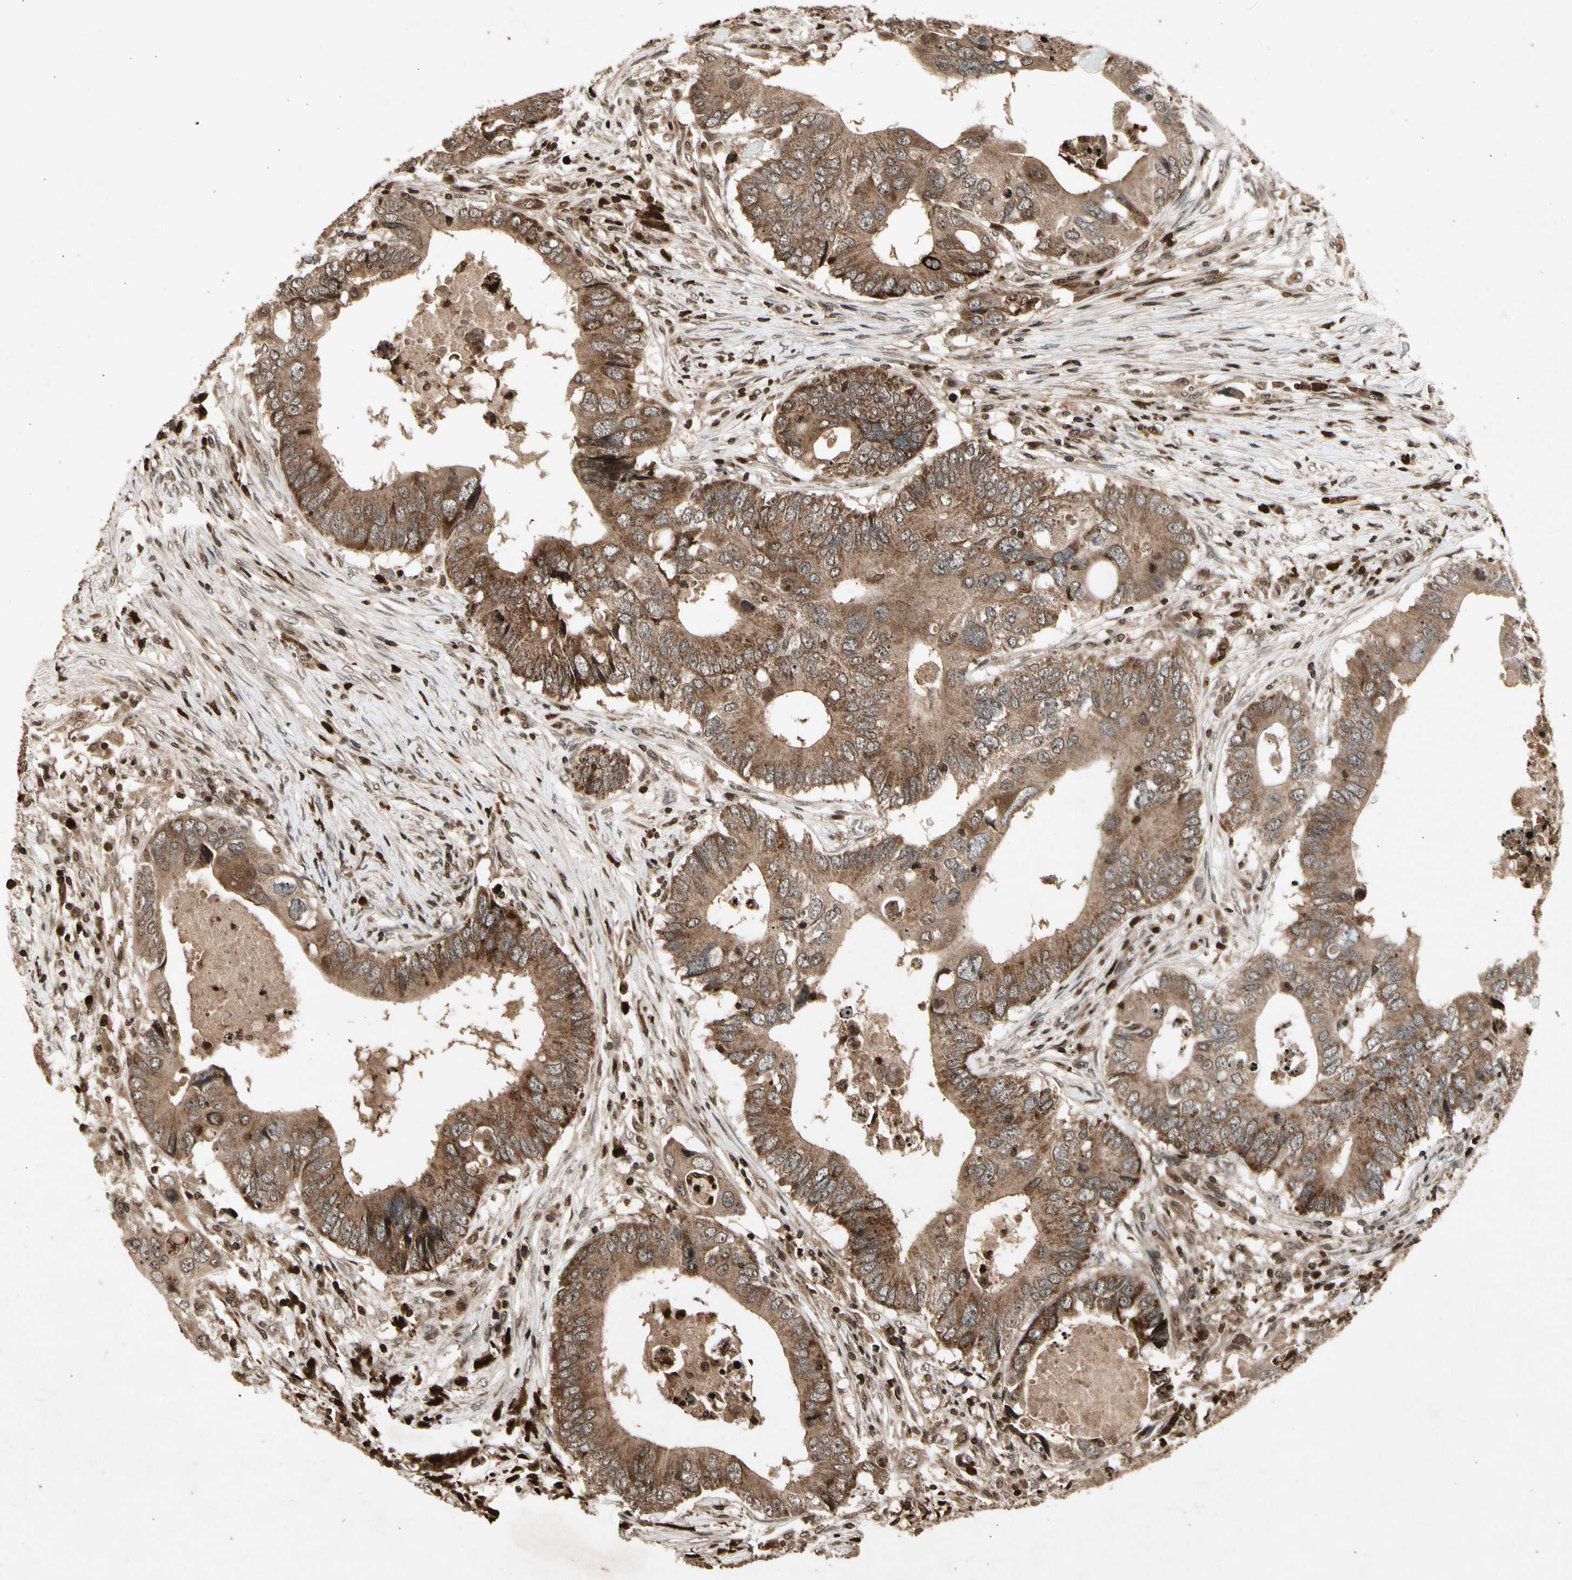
{"staining": {"intensity": "moderate", "quantity": ">75%", "location": "cytoplasmic/membranous"}, "tissue": "colorectal cancer", "cell_type": "Tumor cells", "image_type": "cancer", "snomed": [{"axis": "morphology", "description": "Adenocarcinoma, NOS"}, {"axis": "topography", "description": "Colon"}], "caption": "Immunohistochemical staining of human colorectal cancer (adenocarcinoma) shows medium levels of moderate cytoplasmic/membranous protein positivity in approximately >75% of tumor cells. (Stains: DAB in brown, nuclei in blue, Microscopy: brightfield microscopy at high magnification).", "gene": "GLRX", "patient": {"sex": "male", "age": 71}}